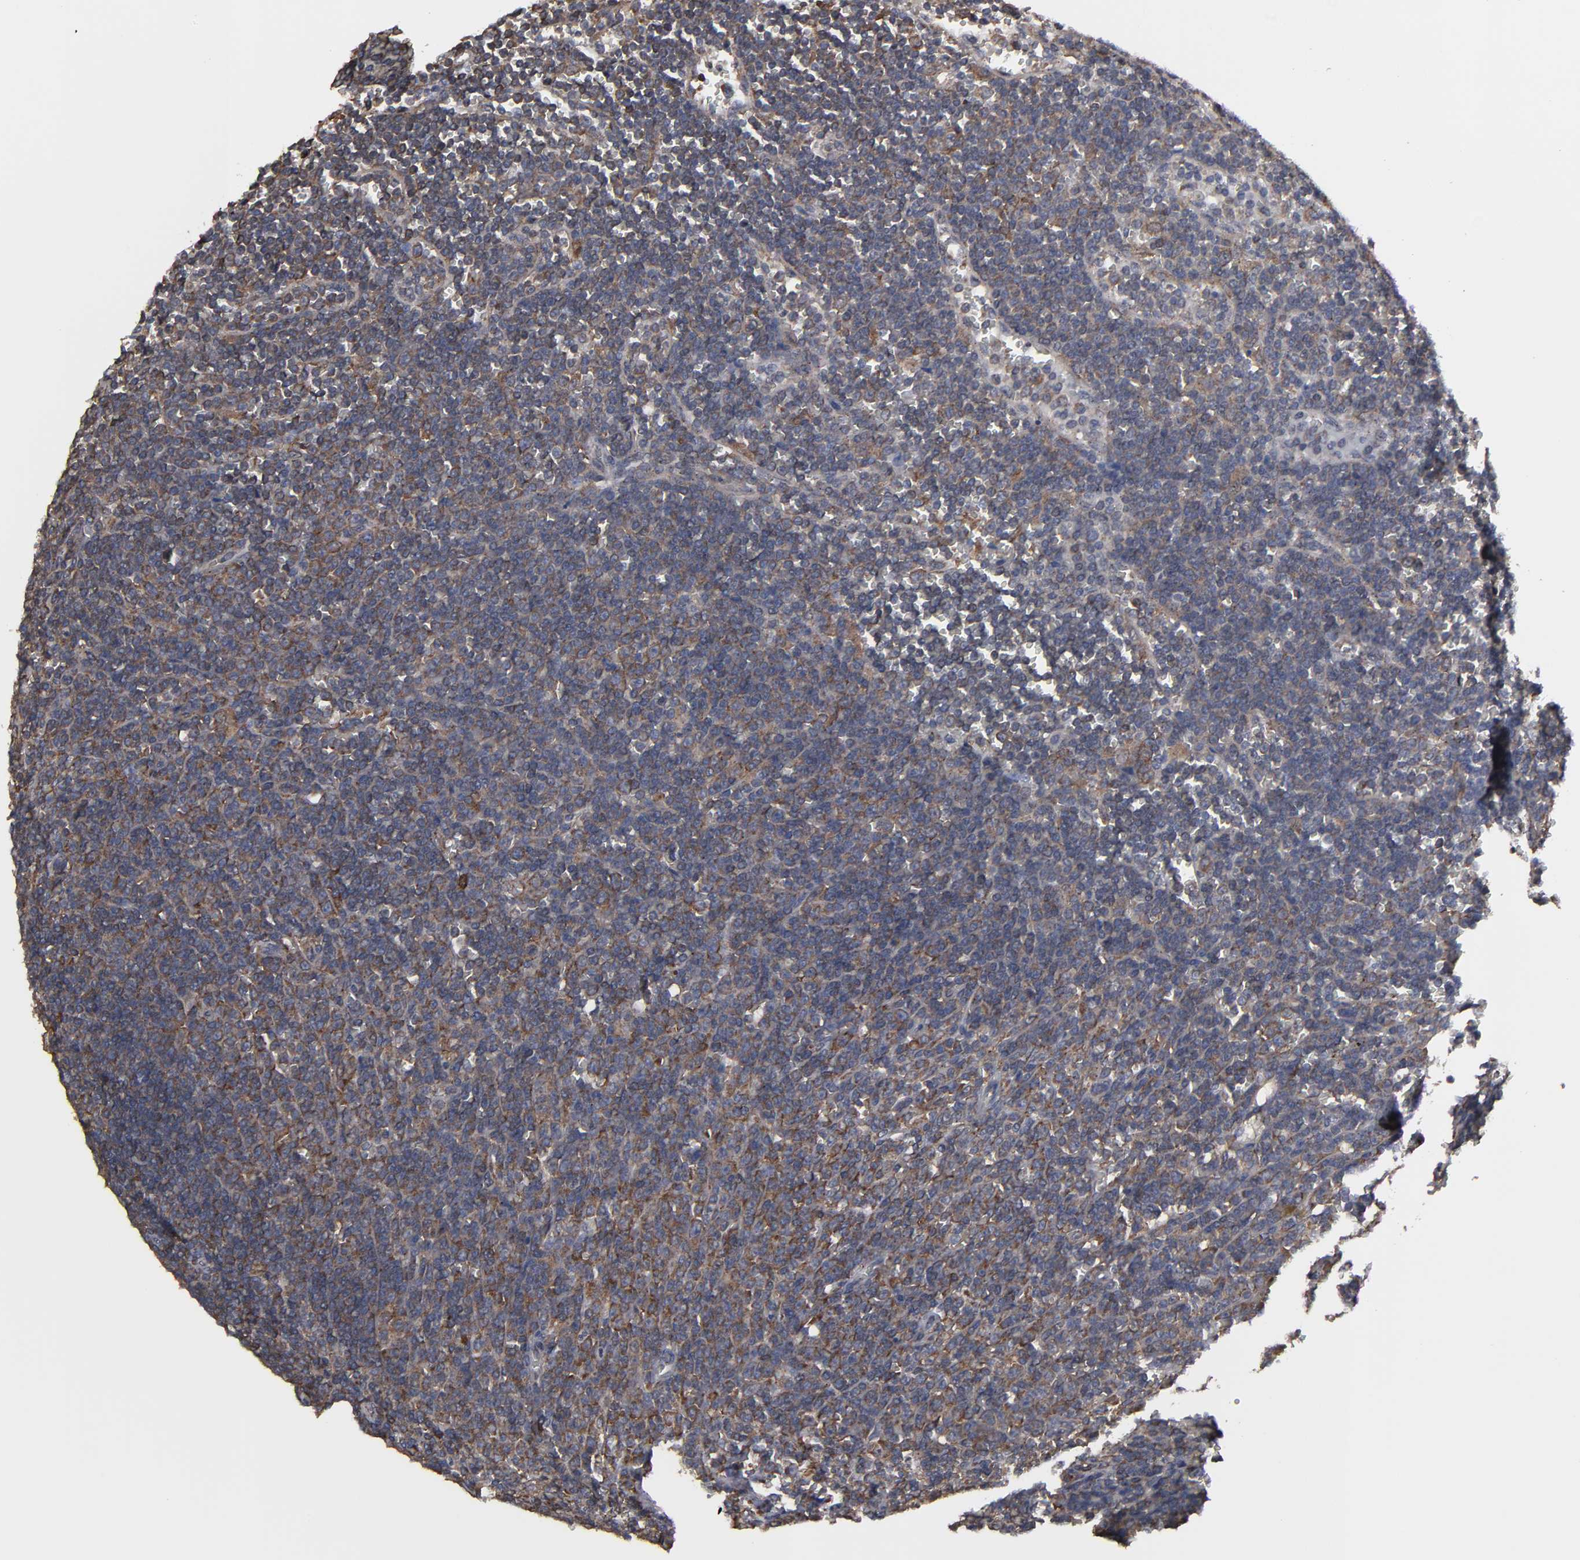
{"staining": {"intensity": "moderate", "quantity": ">75%", "location": "cytoplasmic/membranous,nuclear"}, "tissue": "lymphoma", "cell_type": "Tumor cells", "image_type": "cancer", "snomed": [{"axis": "morphology", "description": "Malignant lymphoma, non-Hodgkin's type, Low grade"}, {"axis": "topography", "description": "Spleen"}], "caption": "Approximately >75% of tumor cells in human lymphoma show moderate cytoplasmic/membranous and nuclear protein staining as visualized by brown immunohistochemical staining.", "gene": "KIAA2026", "patient": {"sex": "male", "age": 80}}